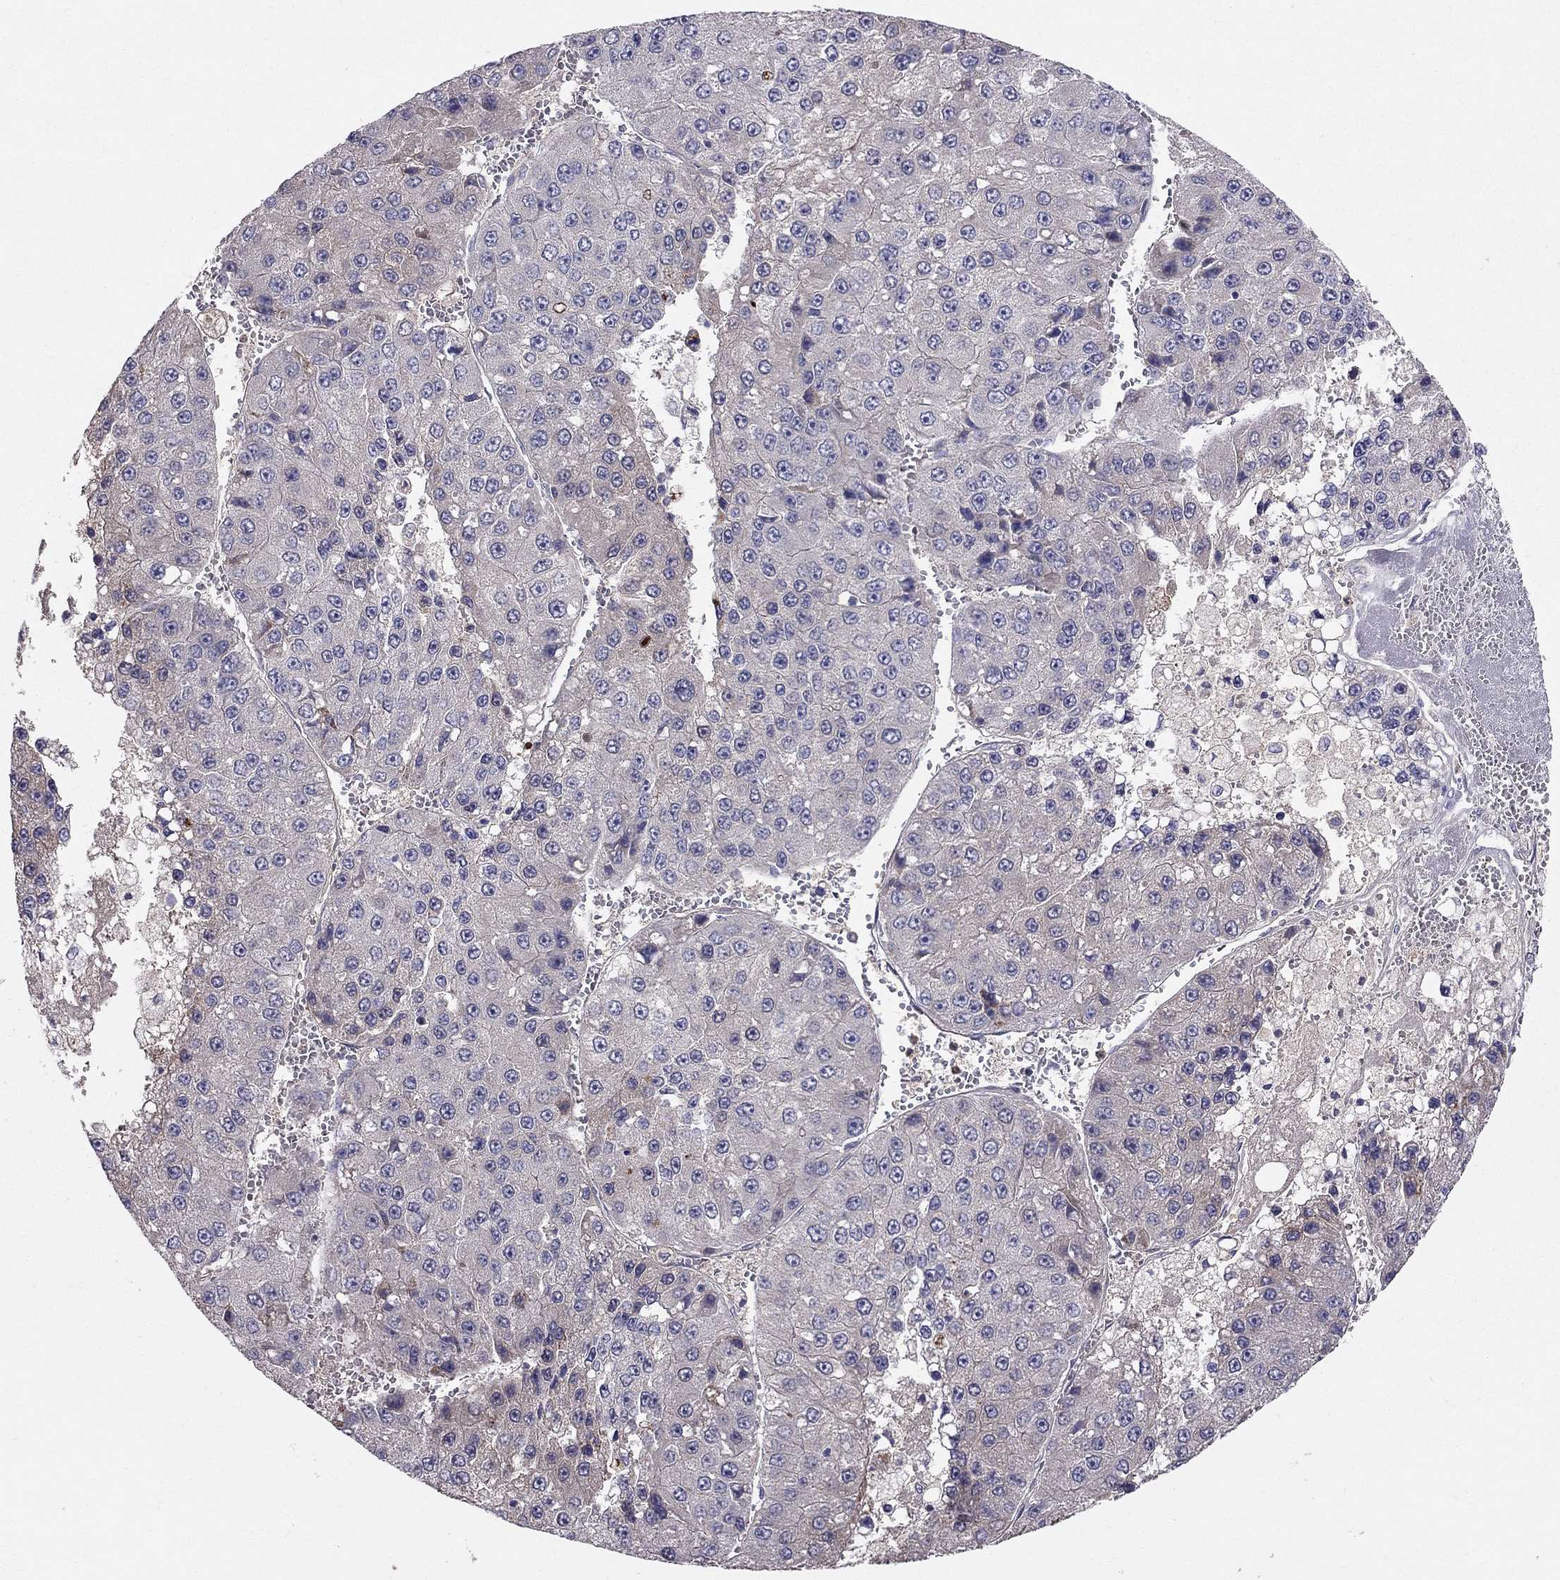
{"staining": {"intensity": "weak", "quantity": "<25%", "location": "cytoplasmic/membranous"}, "tissue": "liver cancer", "cell_type": "Tumor cells", "image_type": "cancer", "snomed": [{"axis": "morphology", "description": "Carcinoma, Hepatocellular, NOS"}, {"axis": "topography", "description": "Liver"}], "caption": "Liver hepatocellular carcinoma was stained to show a protein in brown. There is no significant expression in tumor cells. (DAB (3,3'-diaminobenzidine) immunohistochemistry with hematoxylin counter stain).", "gene": "PIK3CG", "patient": {"sex": "female", "age": 73}}